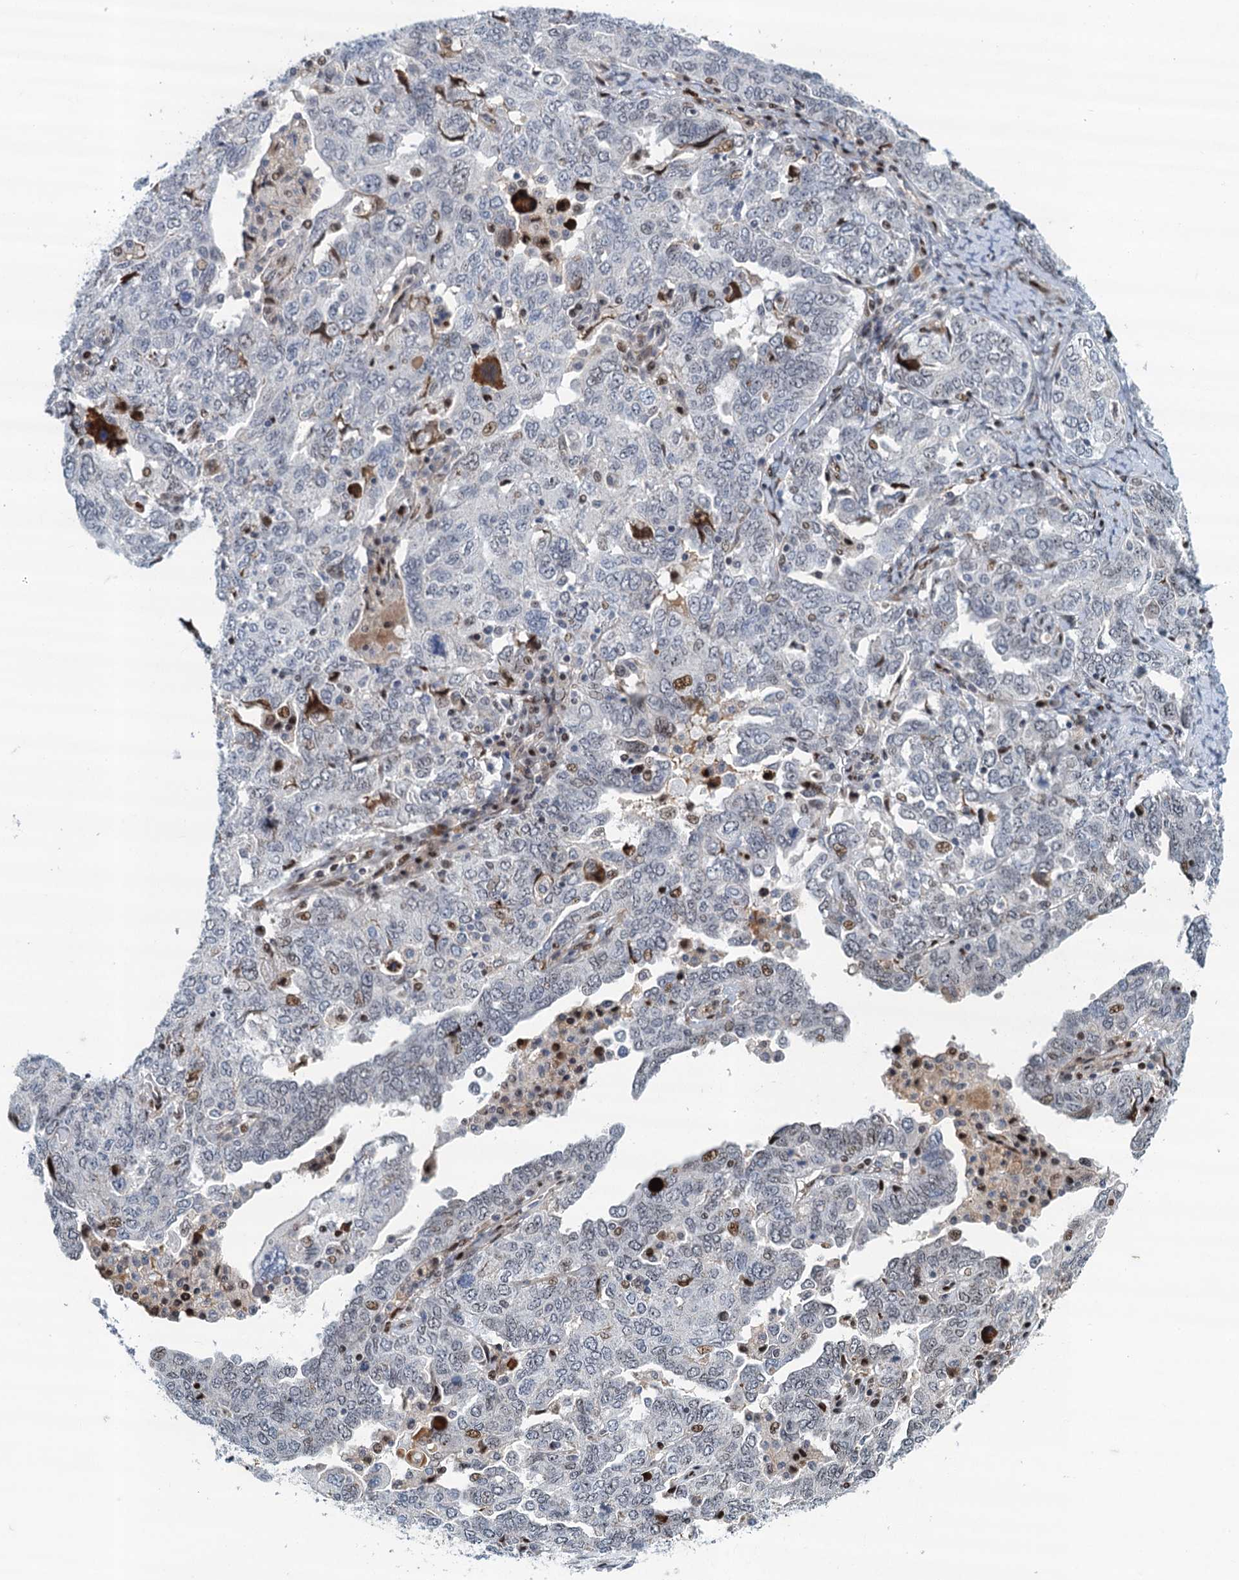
{"staining": {"intensity": "moderate", "quantity": "<25%", "location": "nuclear"}, "tissue": "ovarian cancer", "cell_type": "Tumor cells", "image_type": "cancer", "snomed": [{"axis": "morphology", "description": "Carcinoma, endometroid"}, {"axis": "topography", "description": "Ovary"}], "caption": "There is low levels of moderate nuclear expression in tumor cells of endometroid carcinoma (ovarian), as demonstrated by immunohistochemical staining (brown color).", "gene": "ANKRD13D", "patient": {"sex": "female", "age": 62}}